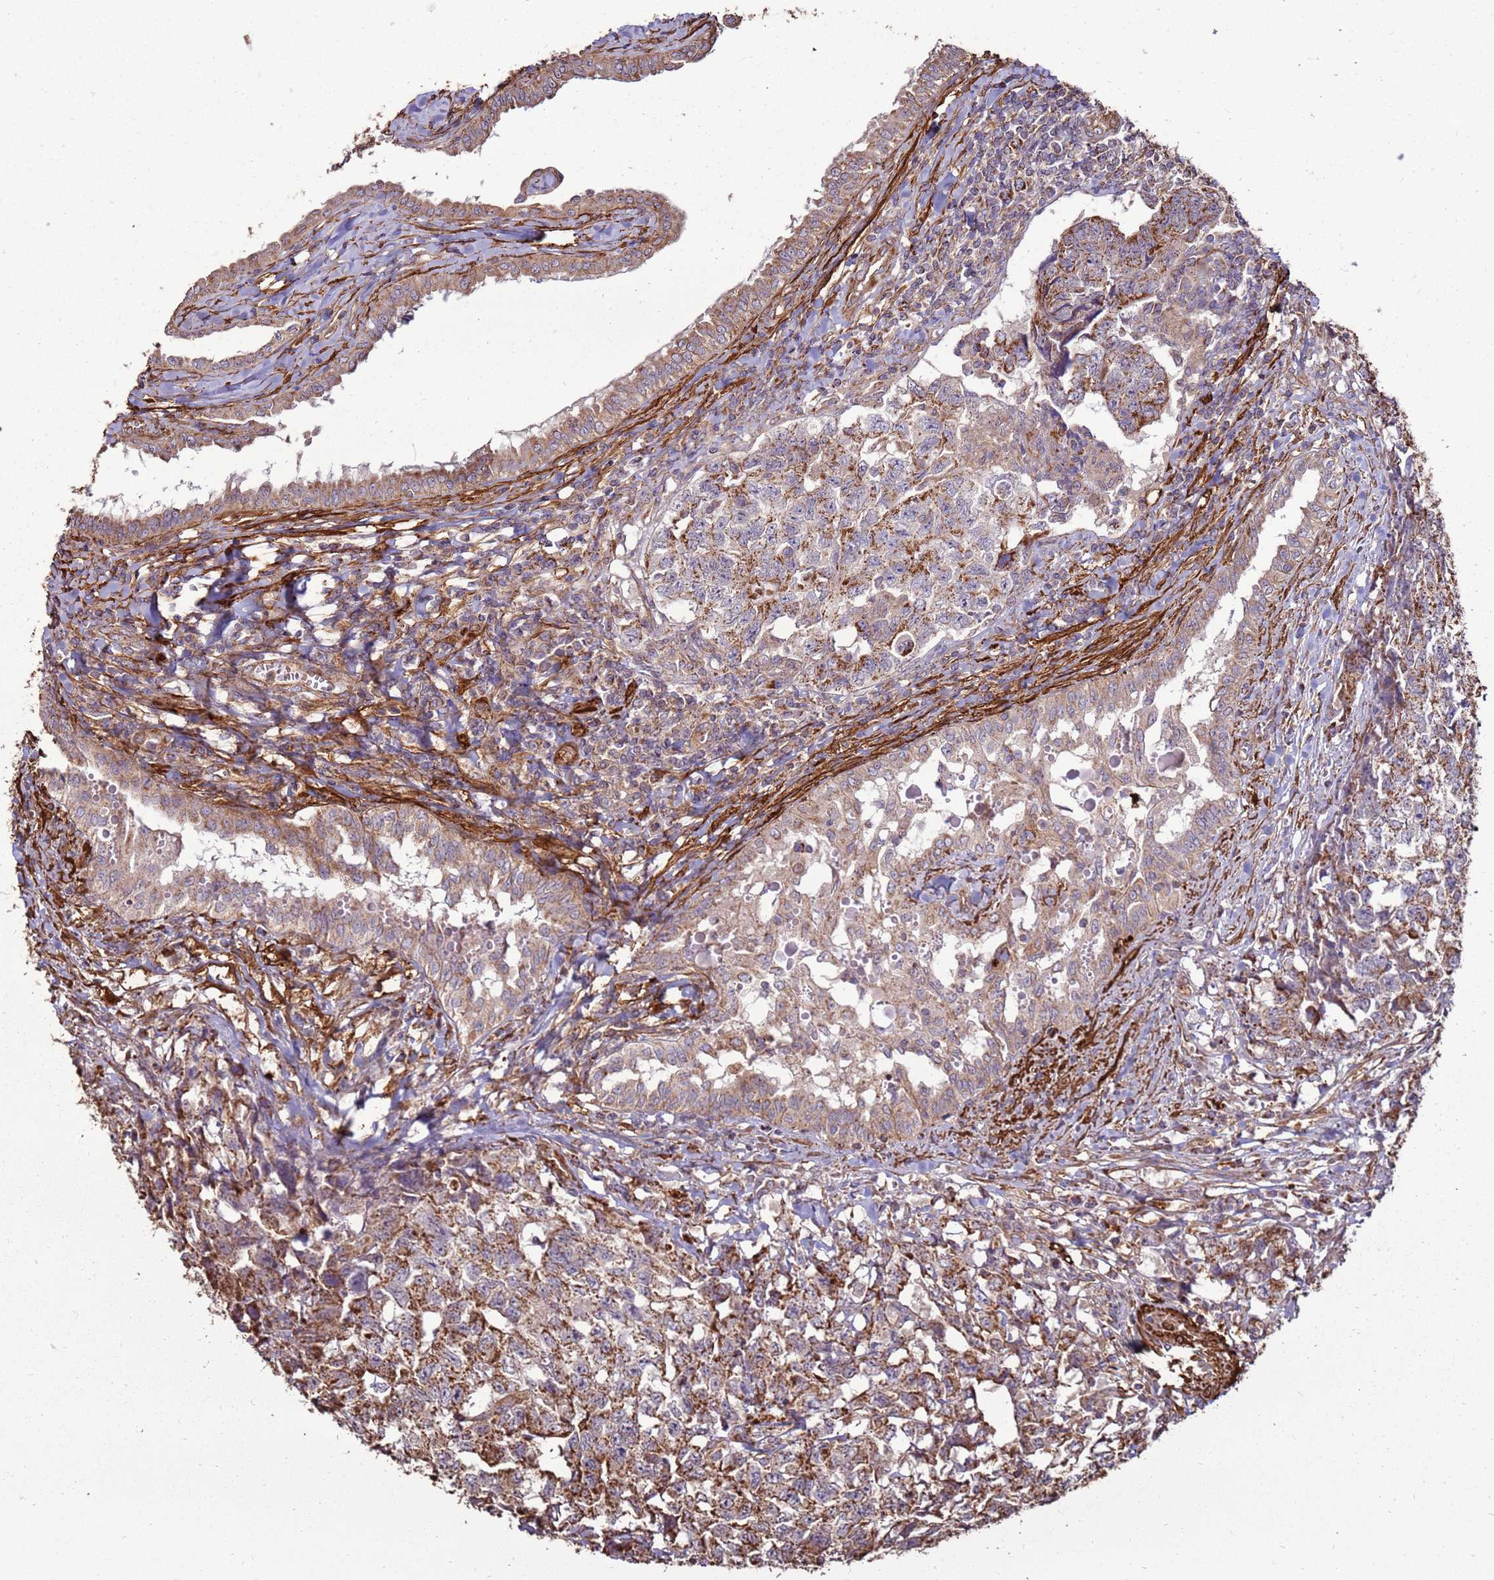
{"staining": {"intensity": "moderate", "quantity": ">75%", "location": "cytoplasmic/membranous"}, "tissue": "testis cancer", "cell_type": "Tumor cells", "image_type": "cancer", "snomed": [{"axis": "morphology", "description": "Carcinoma, Embryonal, NOS"}, {"axis": "topography", "description": "Testis"}], "caption": "Embryonal carcinoma (testis) stained with DAB immunohistochemistry (IHC) displays medium levels of moderate cytoplasmic/membranous positivity in about >75% of tumor cells. The protein is stained brown, and the nuclei are stained in blue (DAB (3,3'-diaminobenzidine) IHC with brightfield microscopy, high magnification).", "gene": "DDX59", "patient": {"sex": "male", "age": 31}}